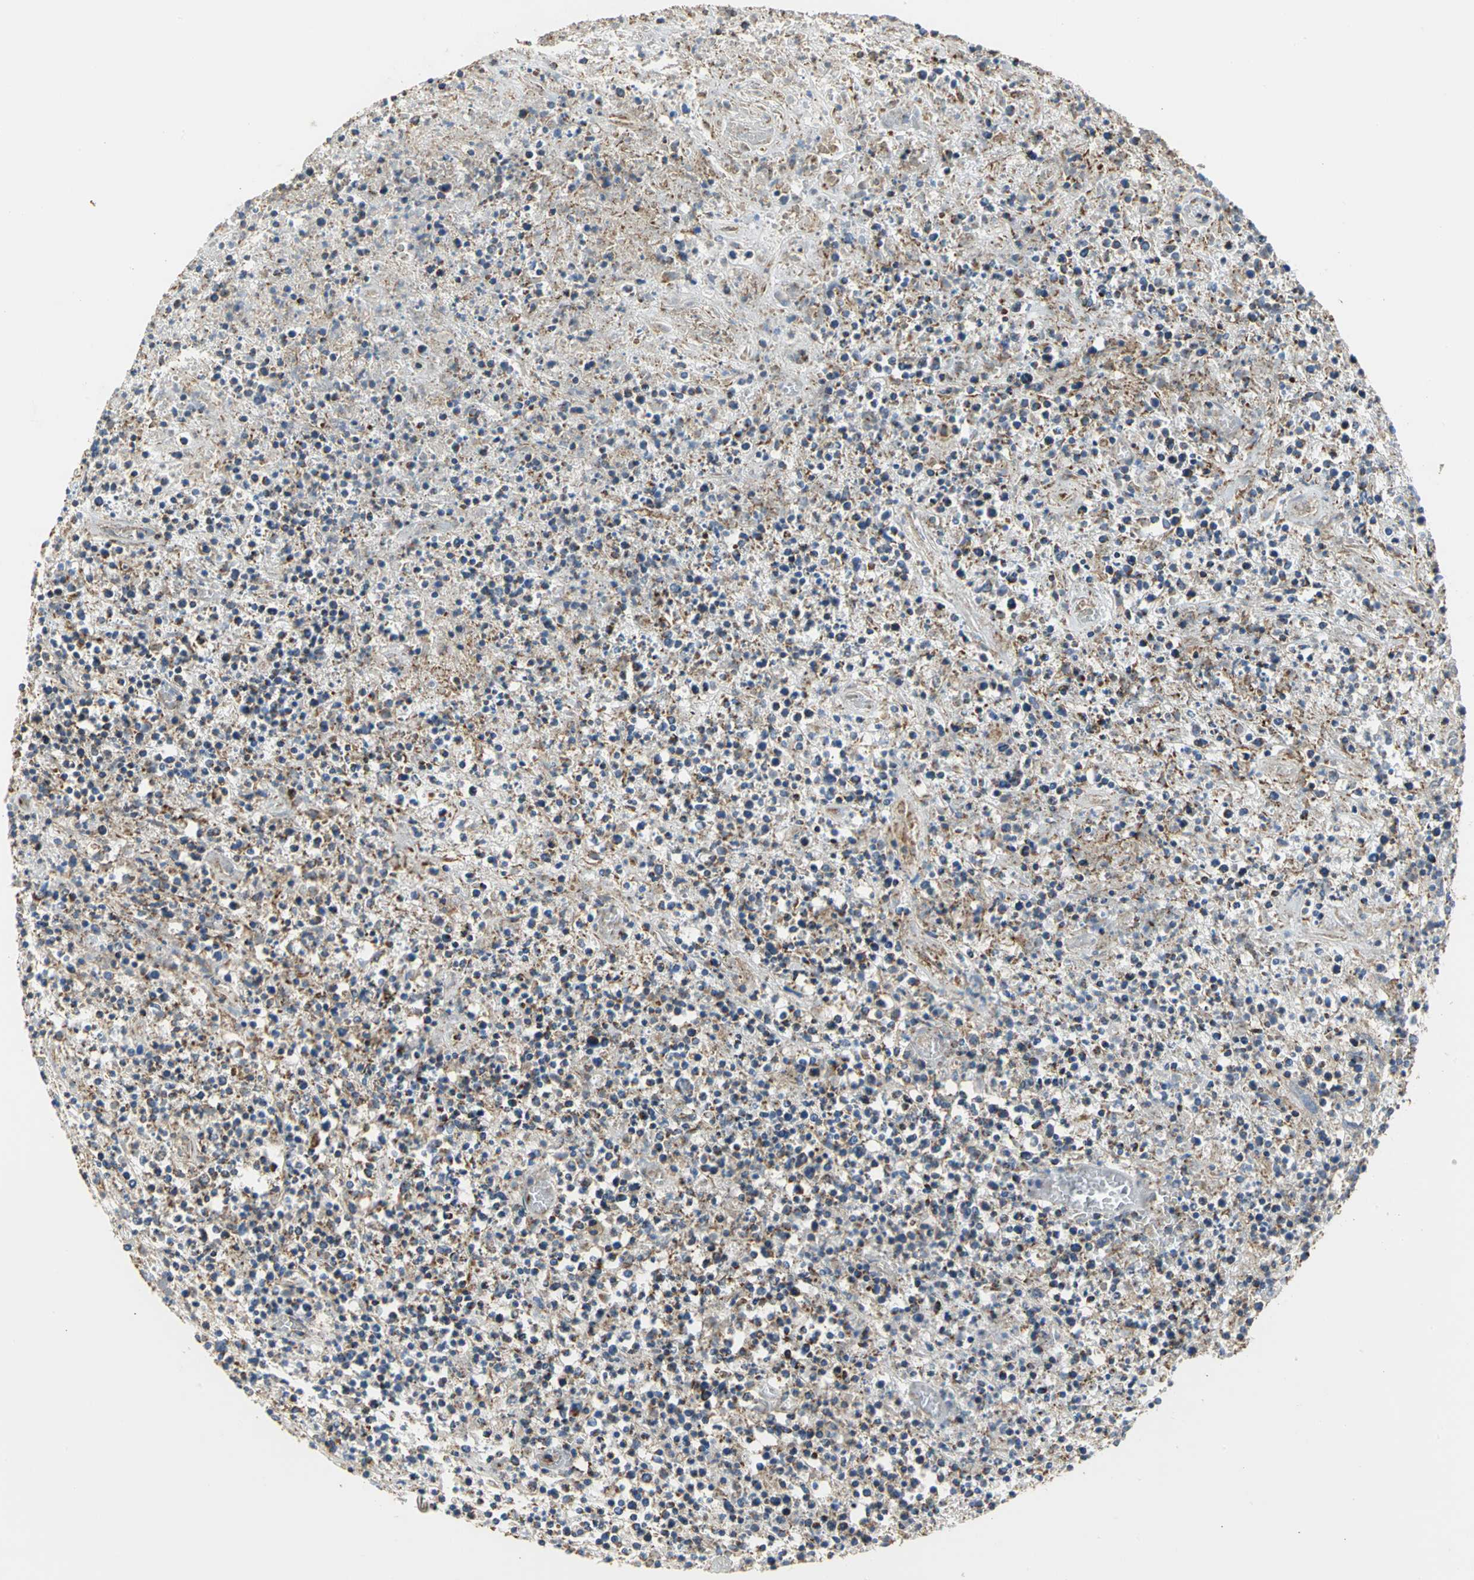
{"staining": {"intensity": "moderate", "quantity": "25%-75%", "location": "cytoplasmic/membranous"}, "tissue": "lymphoma", "cell_type": "Tumor cells", "image_type": "cancer", "snomed": [{"axis": "morphology", "description": "Malignant lymphoma, non-Hodgkin's type, High grade"}, {"axis": "topography", "description": "Lymph node"}], "caption": "IHC staining of lymphoma, which reveals medium levels of moderate cytoplasmic/membranous staining in about 25%-75% of tumor cells indicating moderate cytoplasmic/membranous protein positivity. The staining was performed using DAB (brown) for protein detection and nuclei were counterstained in hematoxylin (blue).", "gene": "NDUFB5", "patient": {"sex": "female", "age": 84}}